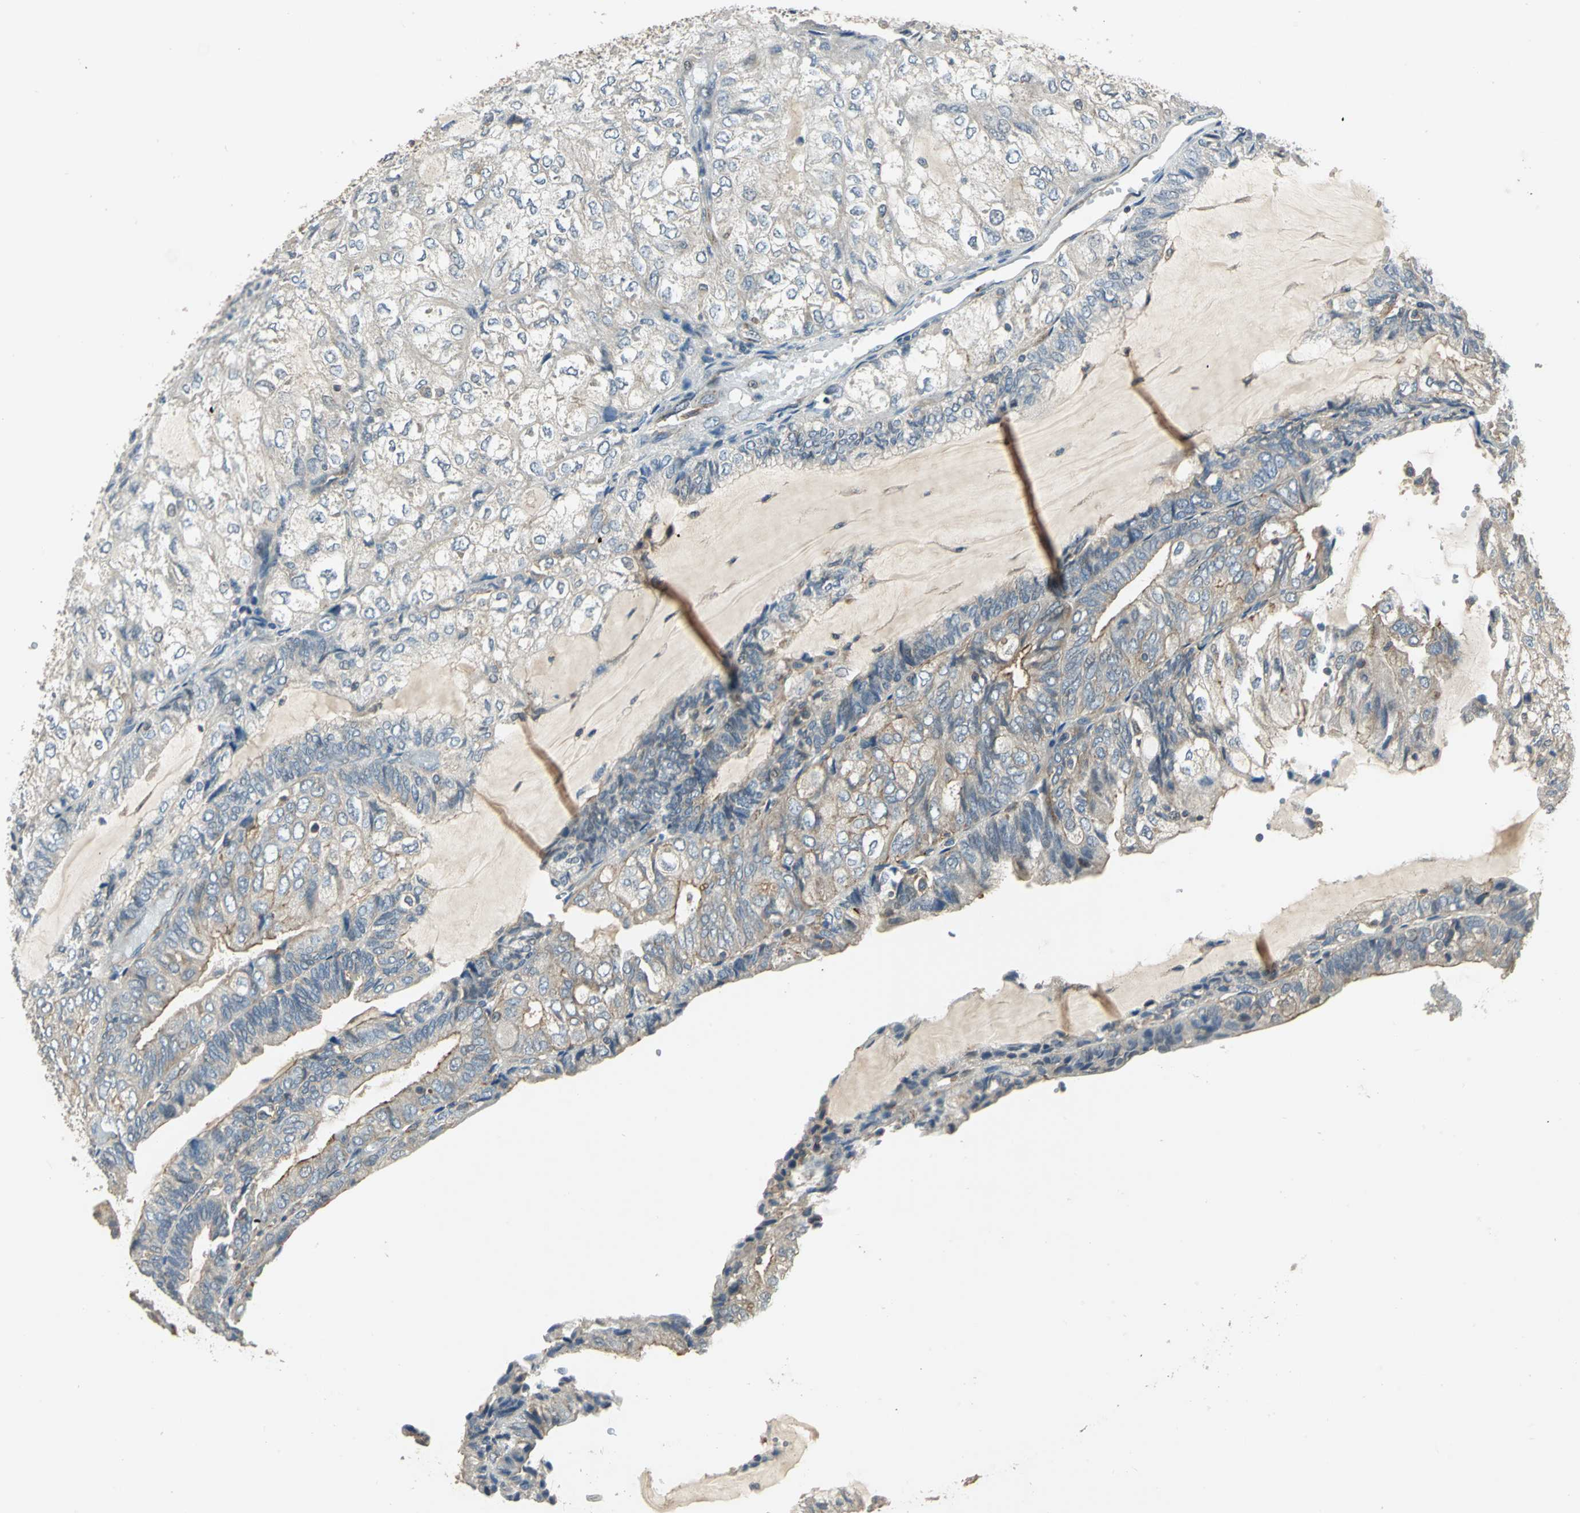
{"staining": {"intensity": "weak", "quantity": "25%-75%", "location": "cytoplasmic/membranous"}, "tissue": "endometrial cancer", "cell_type": "Tumor cells", "image_type": "cancer", "snomed": [{"axis": "morphology", "description": "Adenocarcinoma, NOS"}, {"axis": "topography", "description": "Endometrium"}], "caption": "DAB (3,3'-diaminobenzidine) immunohistochemical staining of endometrial adenocarcinoma reveals weak cytoplasmic/membranous protein staining in about 25%-75% of tumor cells. (DAB (3,3'-diaminobenzidine) = brown stain, brightfield microscopy at high magnification).", "gene": "RAPGEF1", "patient": {"sex": "female", "age": 81}}